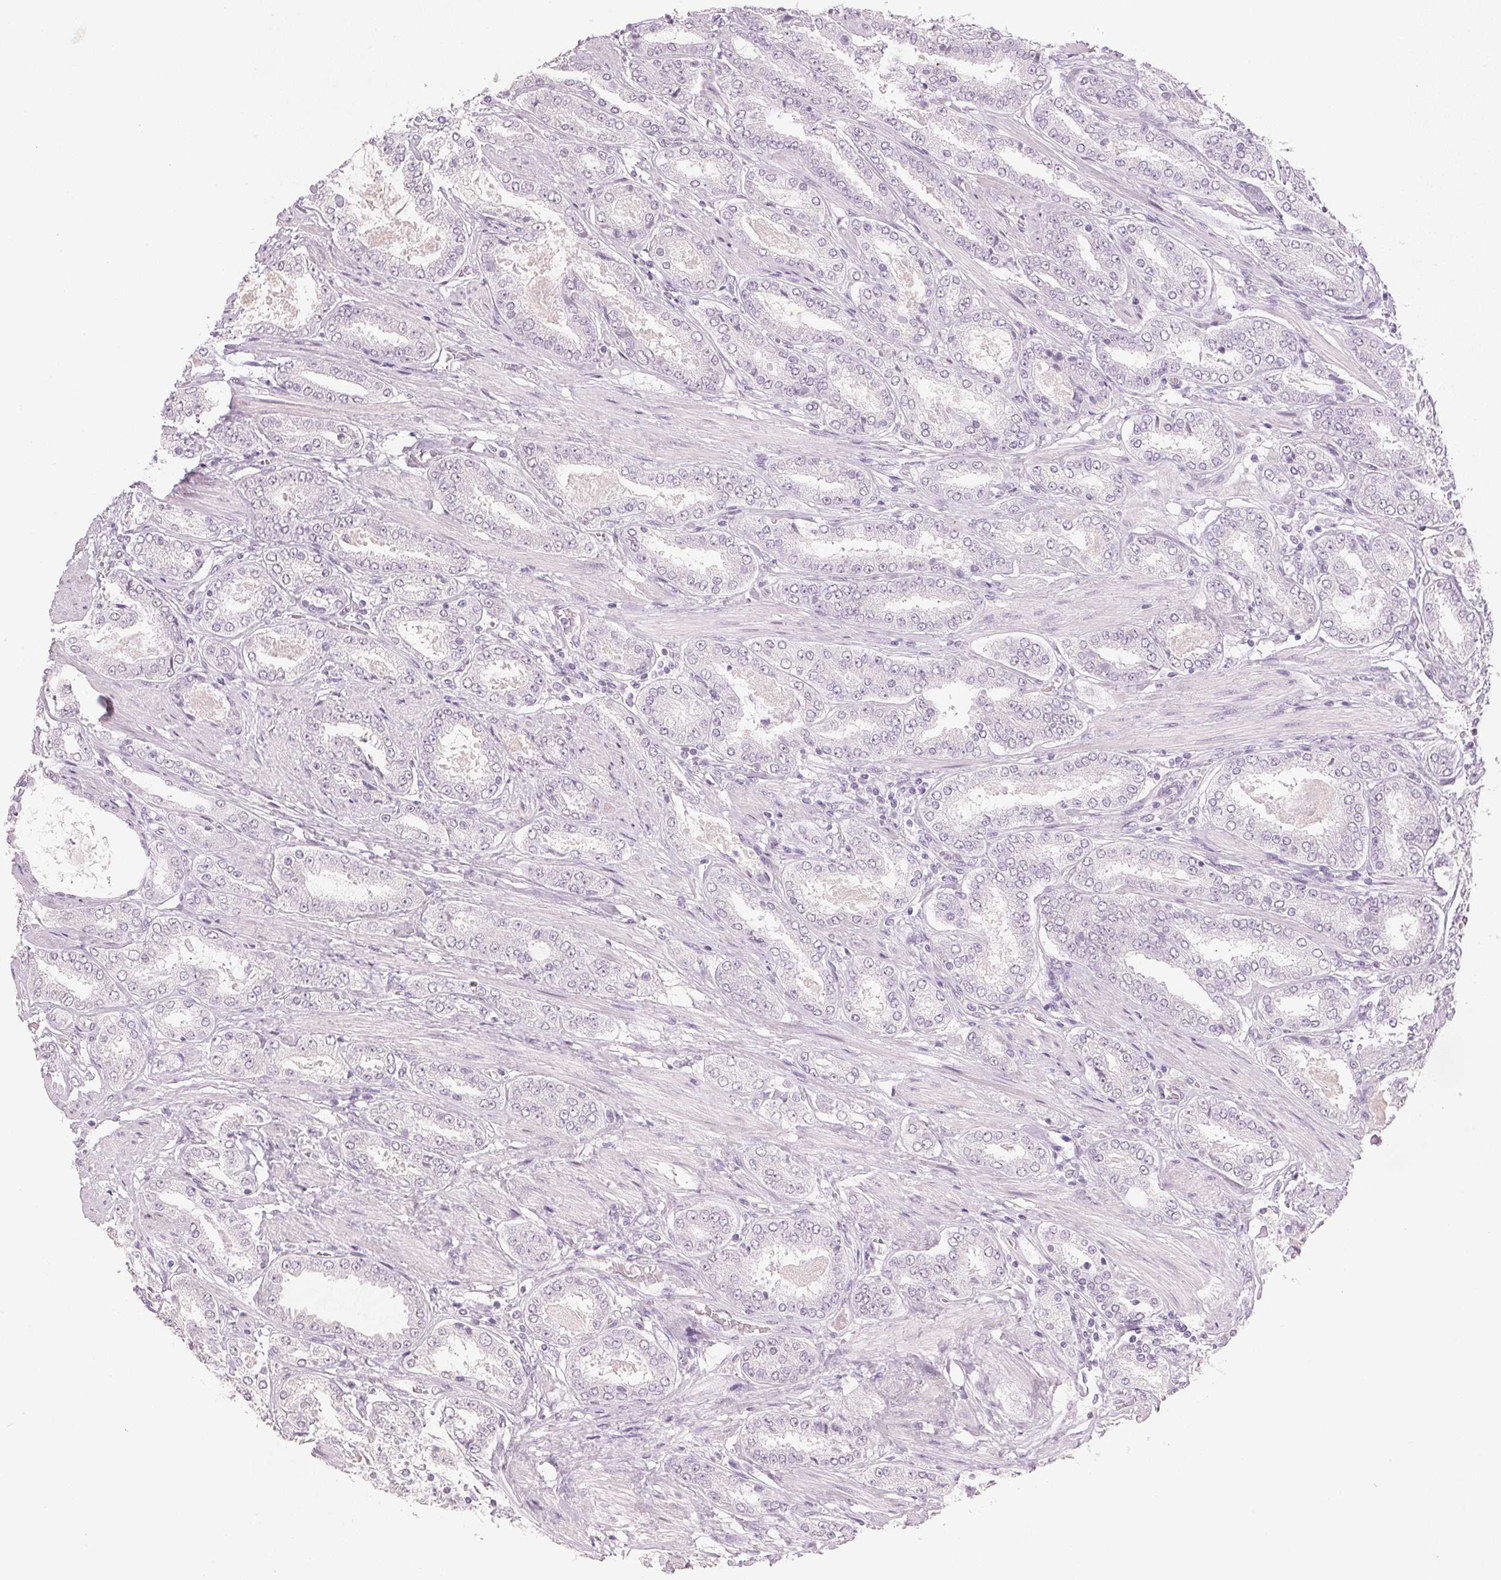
{"staining": {"intensity": "negative", "quantity": "none", "location": "none"}, "tissue": "prostate cancer", "cell_type": "Tumor cells", "image_type": "cancer", "snomed": [{"axis": "morphology", "description": "Adenocarcinoma, High grade"}, {"axis": "topography", "description": "Prostate"}], "caption": "An image of human prostate high-grade adenocarcinoma is negative for staining in tumor cells. Brightfield microscopy of immunohistochemistry (IHC) stained with DAB (3,3'-diaminobenzidine) (brown) and hematoxylin (blue), captured at high magnification.", "gene": "IGFBP1", "patient": {"sex": "male", "age": 63}}